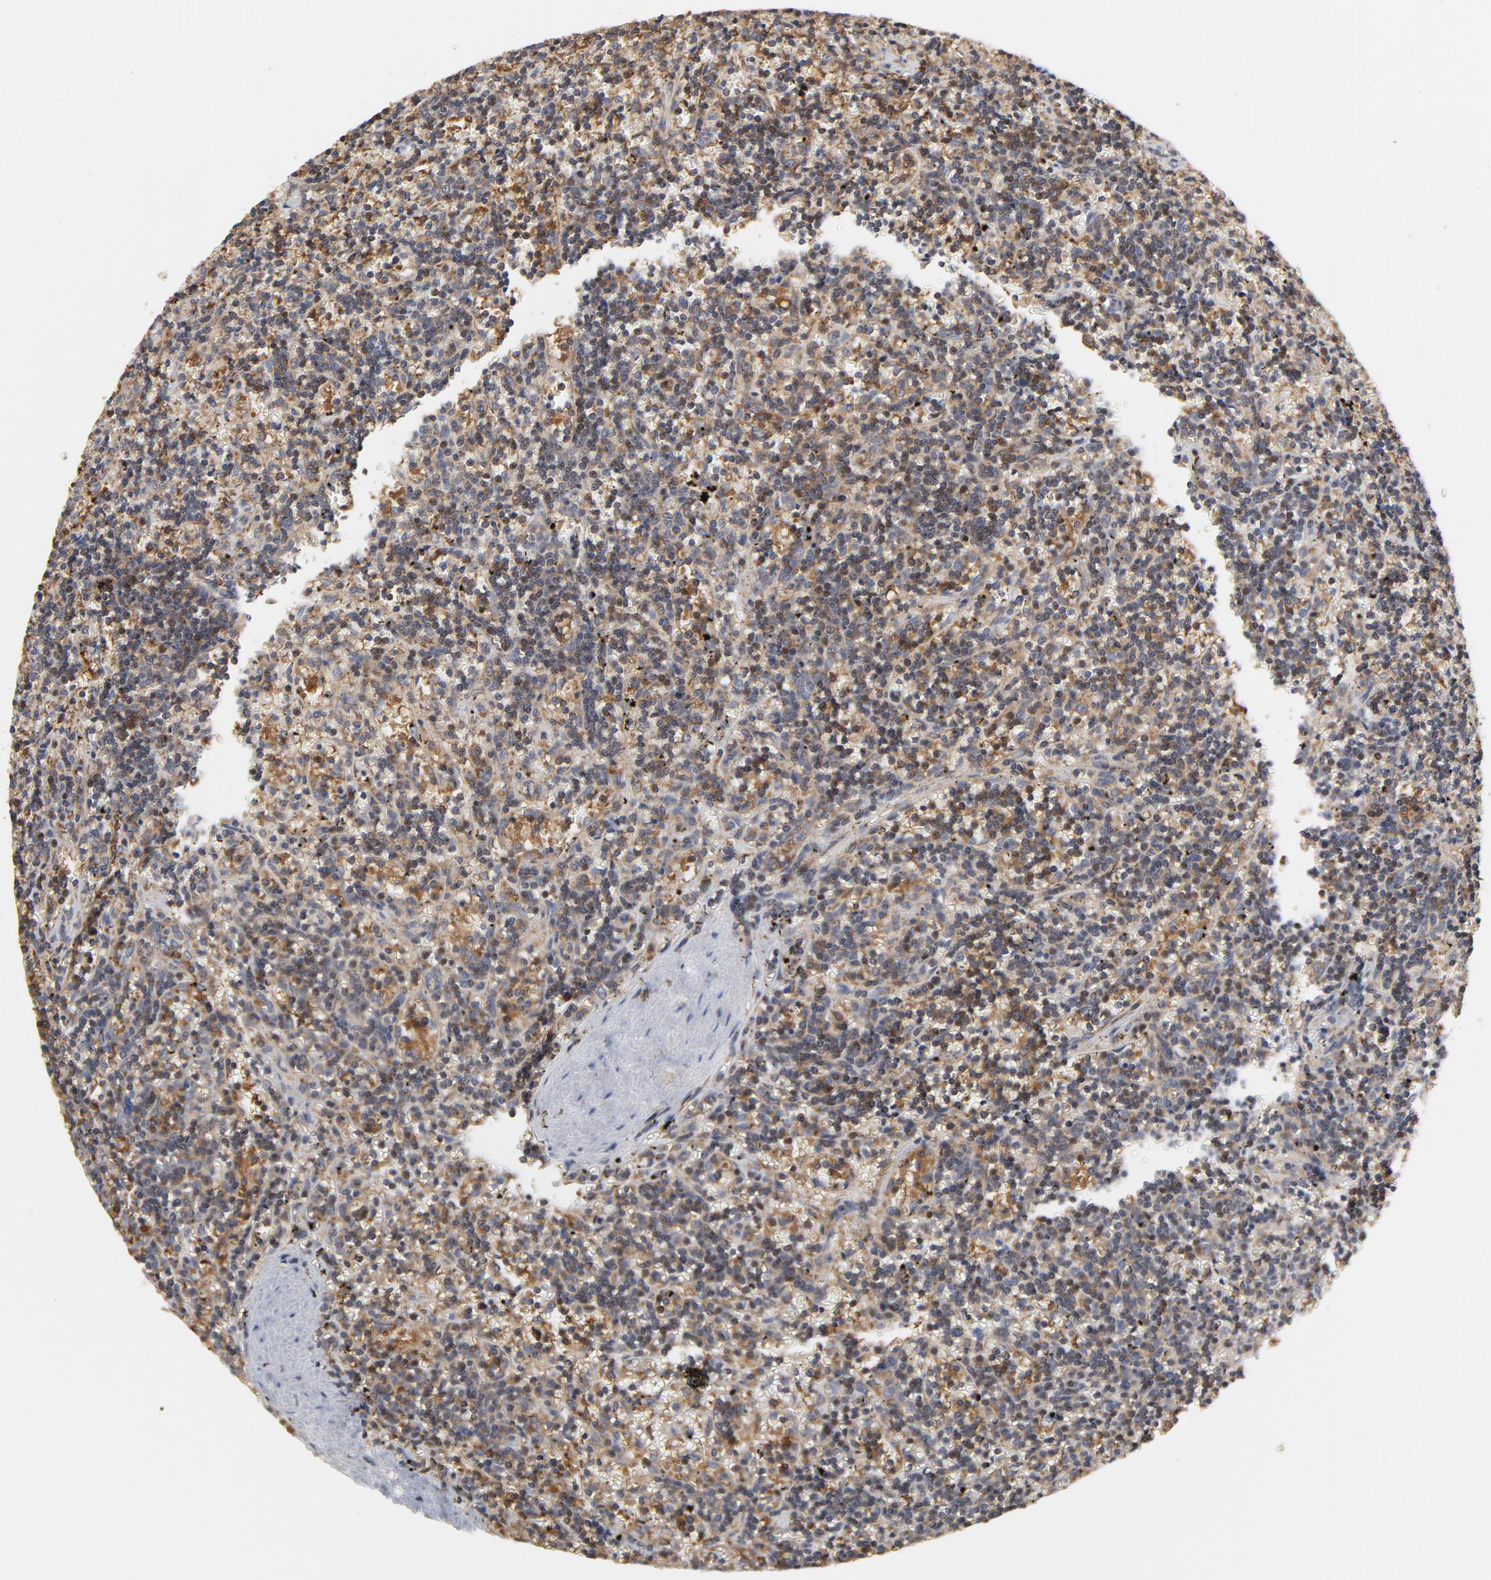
{"staining": {"intensity": "moderate", "quantity": "25%-75%", "location": "cytoplasmic/membranous,nuclear"}, "tissue": "lymphoma", "cell_type": "Tumor cells", "image_type": "cancer", "snomed": [{"axis": "morphology", "description": "Malignant lymphoma, non-Hodgkin's type, Low grade"}, {"axis": "topography", "description": "Spleen"}], "caption": "An immunohistochemistry histopathology image of neoplastic tissue is shown. Protein staining in brown labels moderate cytoplasmic/membranous and nuclear positivity in low-grade malignant lymphoma, non-Hodgkin's type within tumor cells.", "gene": "RAPGEF4", "patient": {"sex": "male", "age": 60}}